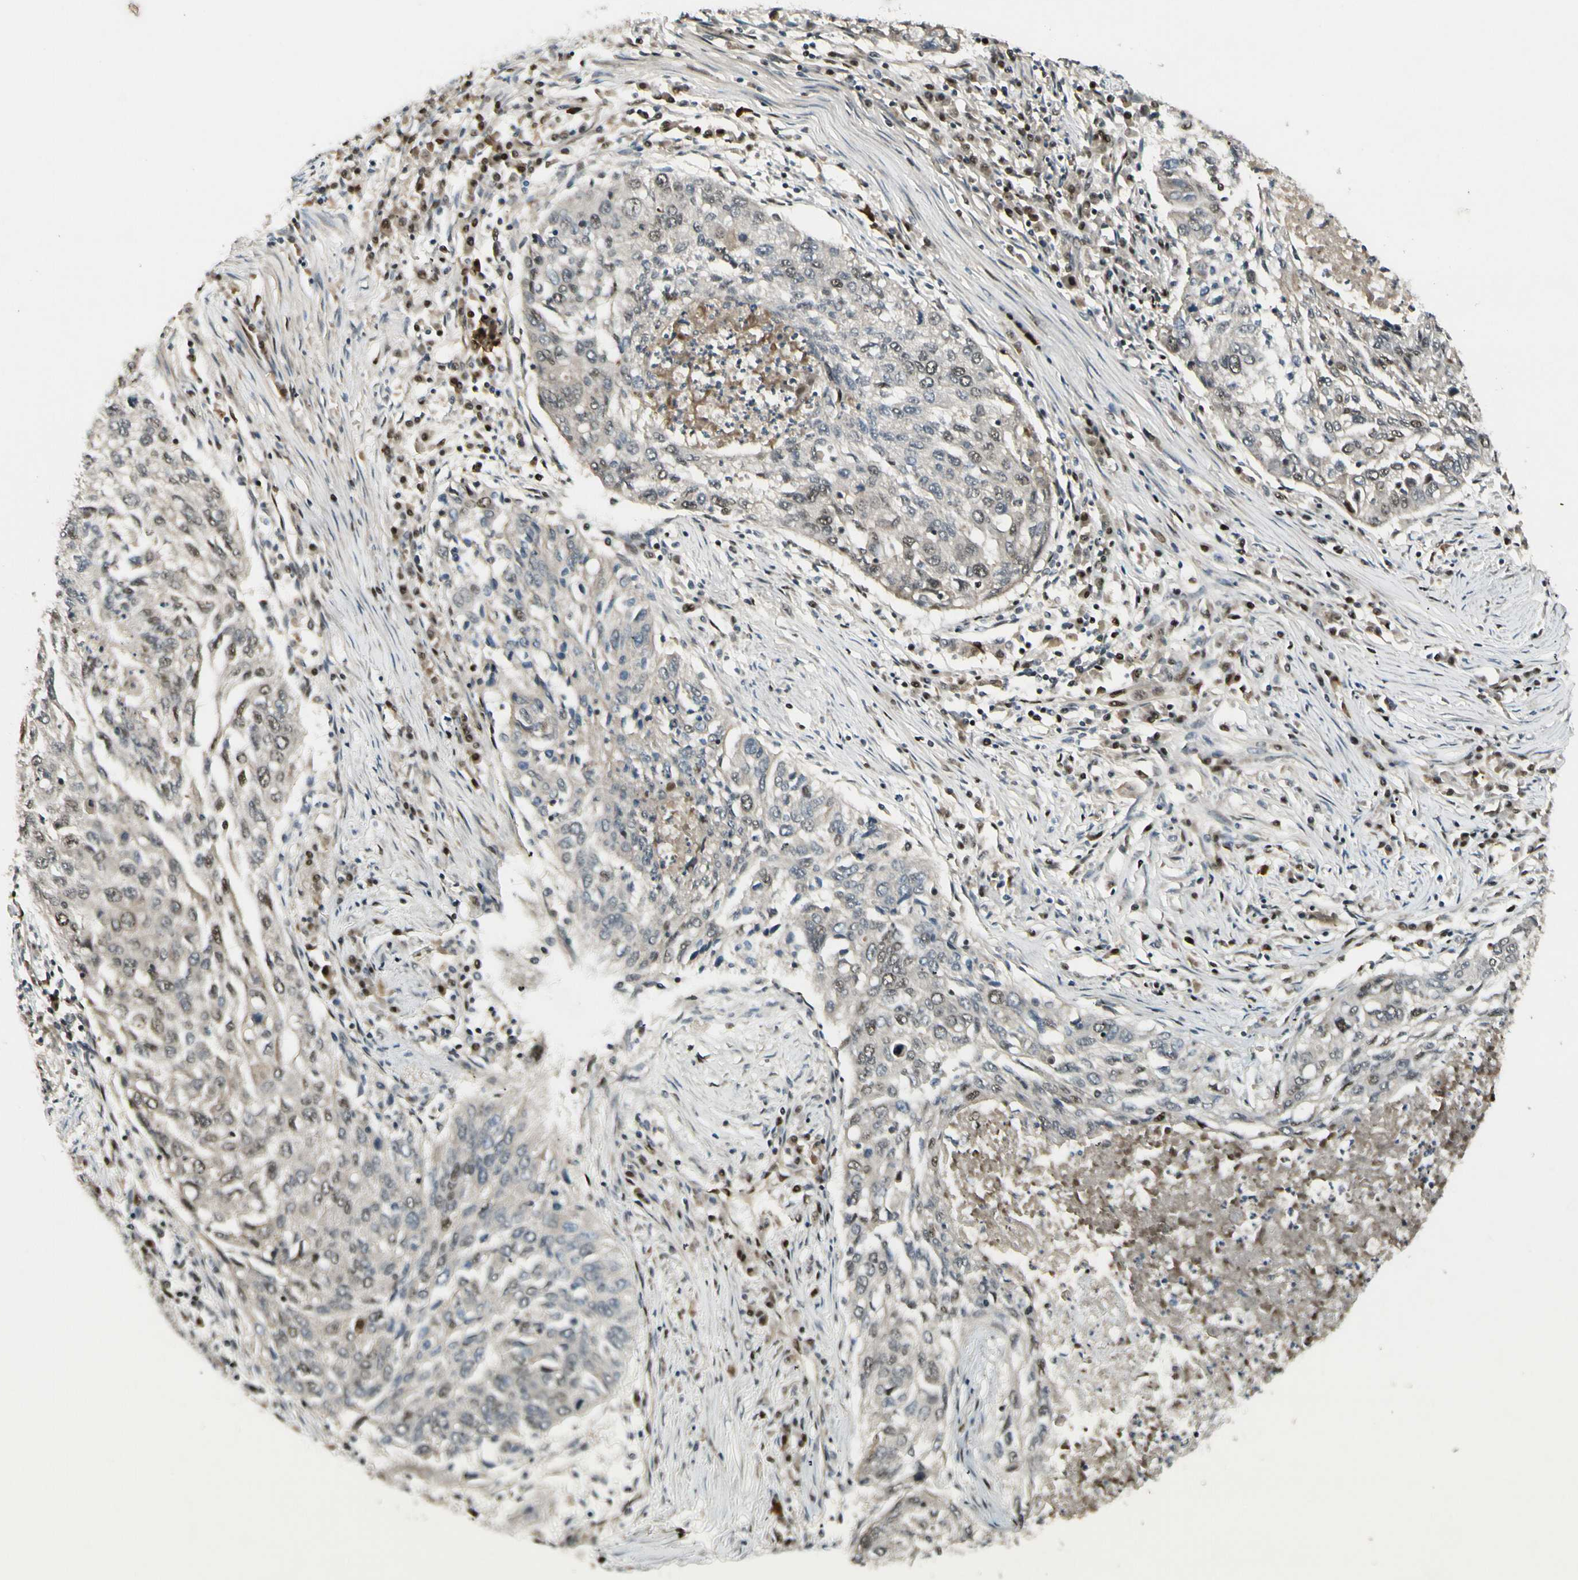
{"staining": {"intensity": "moderate", "quantity": "<25%", "location": "nuclear"}, "tissue": "lung cancer", "cell_type": "Tumor cells", "image_type": "cancer", "snomed": [{"axis": "morphology", "description": "Squamous cell carcinoma, NOS"}, {"axis": "topography", "description": "Lung"}], "caption": "Human lung squamous cell carcinoma stained for a protein (brown) displays moderate nuclear positive staining in about <25% of tumor cells.", "gene": "CDK11A", "patient": {"sex": "female", "age": 63}}